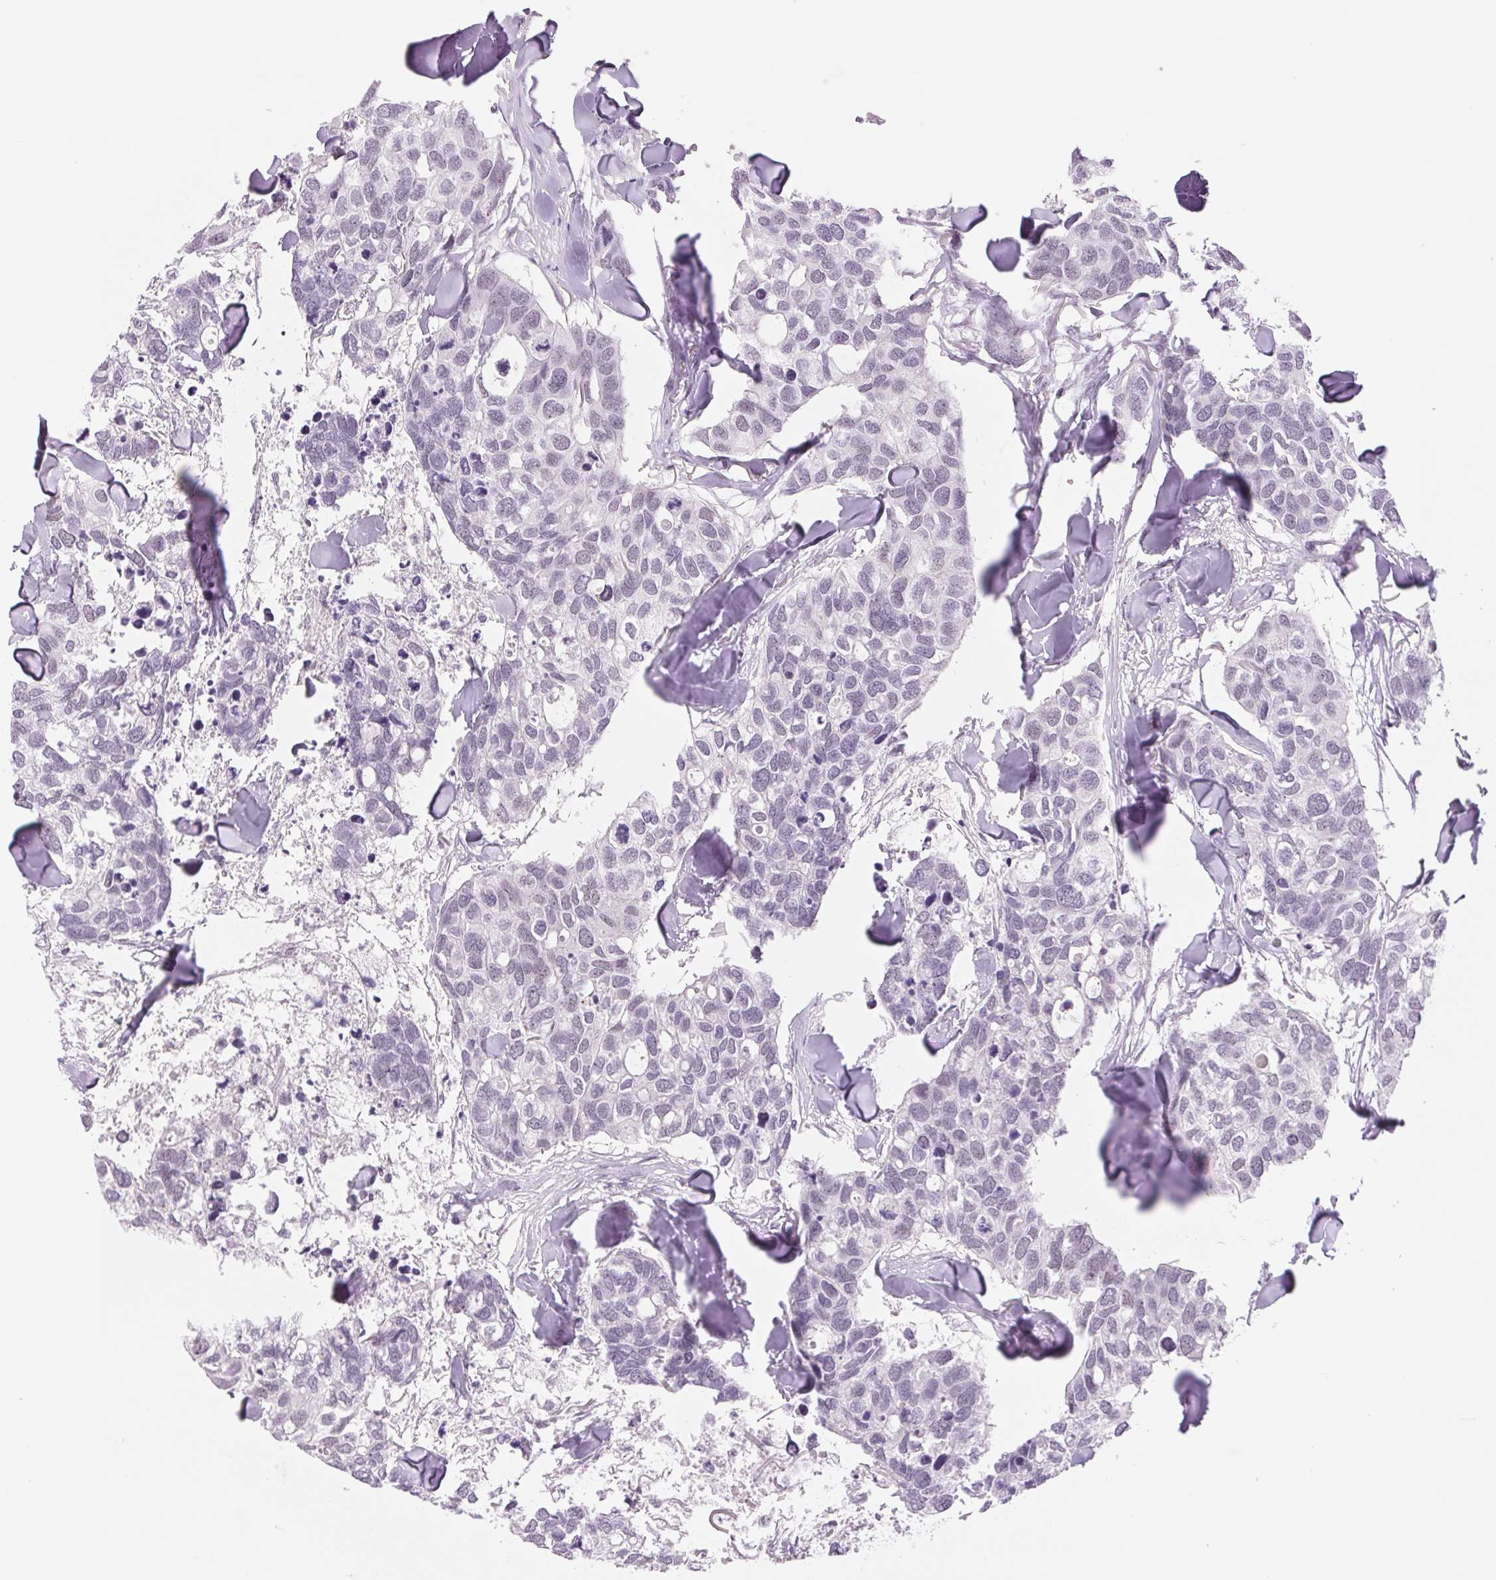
{"staining": {"intensity": "negative", "quantity": "none", "location": "none"}, "tissue": "breast cancer", "cell_type": "Tumor cells", "image_type": "cancer", "snomed": [{"axis": "morphology", "description": "Duct carcinoma"}, {"axis": "topography", "description": "Breast"}], "caption": "This is an IHC micrograph of human invasive ductal carcinoma (breast). There is no positivity in tumor cells.", "gene": "ZC3H14", "patient": {"sex": "female", "age": 83}}